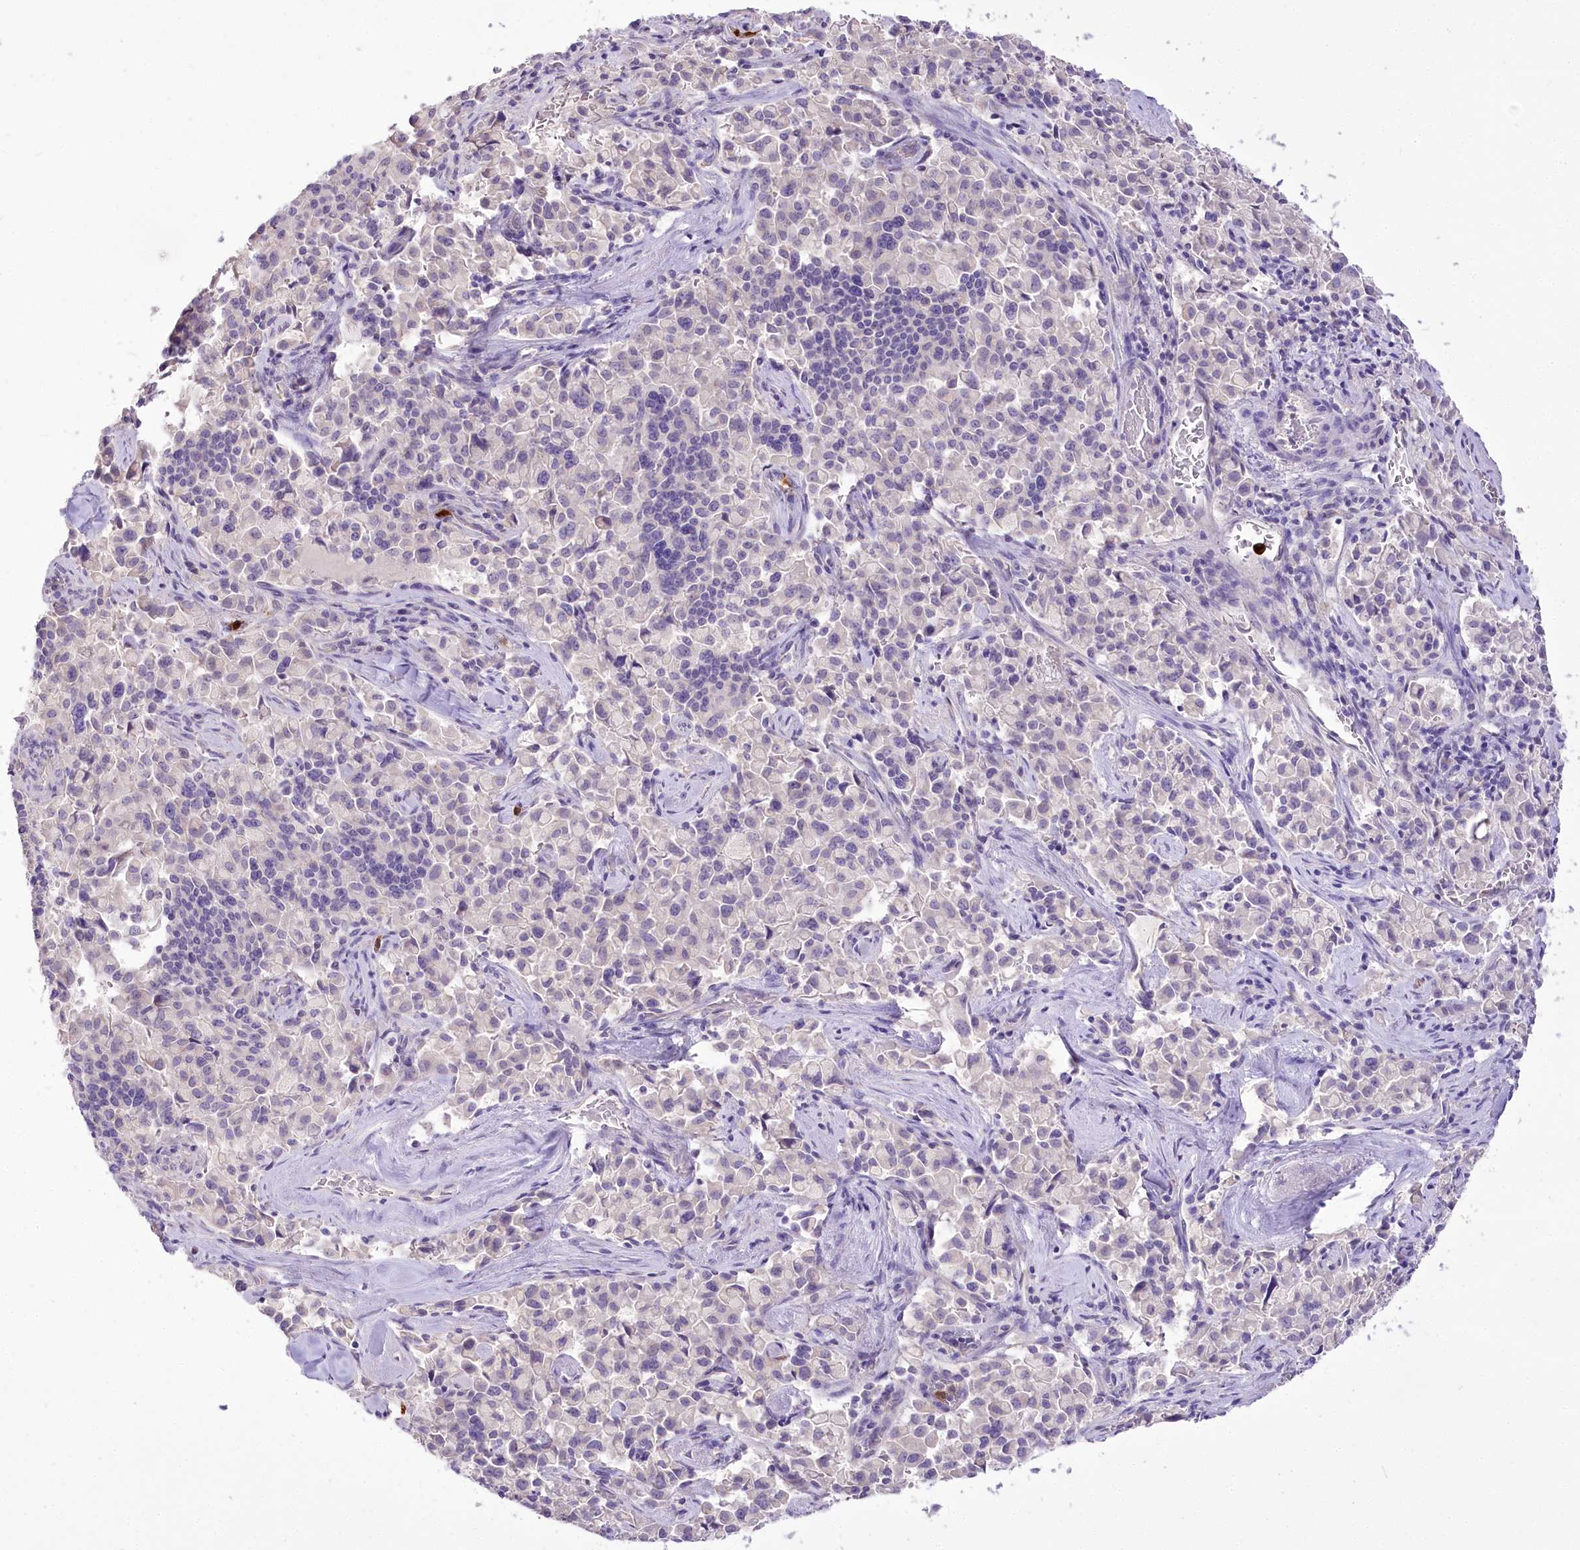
{"staining": {"intensity": "negative", "quantity": "none", "location": "none"}, "tissue": "pancreatic cancer", "cell_type": "Tumor cells", "image_type": "cancer", "snomed": [{"axis": "morphology", "description": "Adenocarcinoma, NOS"}, {"axis": "topography", "description": "Pancreas"}], "caption": "There is no significant staining in tumor cells of pancreatic cancer (adenocarcinoma).", "gene": "DPYD", "patient": {"sex": "male", "age": 65}}